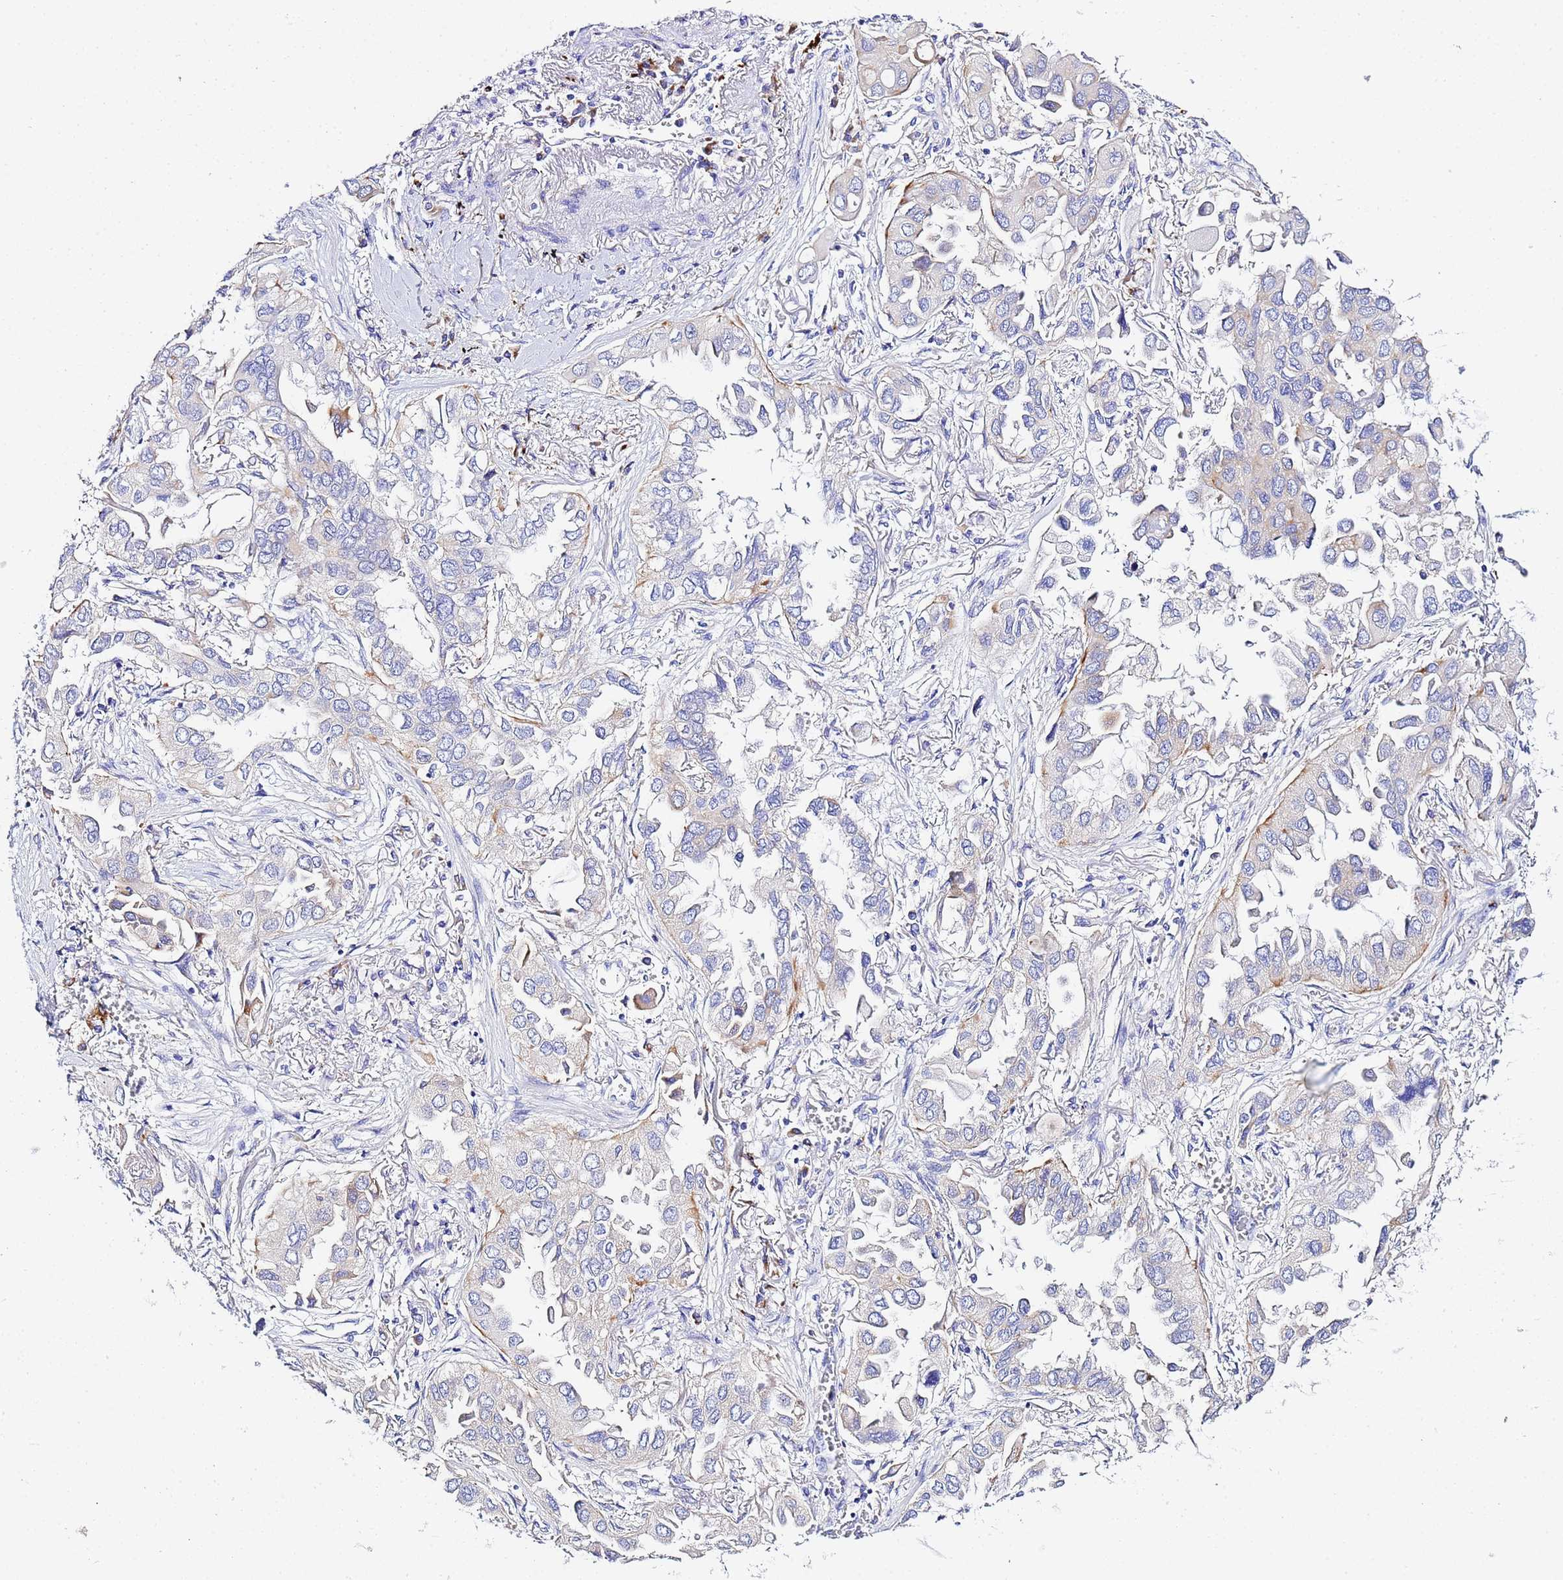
{"staining": {"intensity": "negative", "quantity": "none", "location": "none"}, "tissue": "lung cancer", "cell_type": "Tumor cells", "image_type": "cancer", "snomed": [{"axis": "morphology", "description": "Adenocarcinoma, NOS"}, {"axis": "topography", "description": "Lung"}], "caption": "Lung cancer (adenocarcinoma) was stained to show a protein in brown. There is no significant expression in tumor cells. (Stains: DAB immunohistochemistry (IHC) with hematoxylin counter stain, Microscopy: brightfield microscopy at high magnification).", "gene": "VTI1B", "patient": {"sex": "female", "age": 76}}